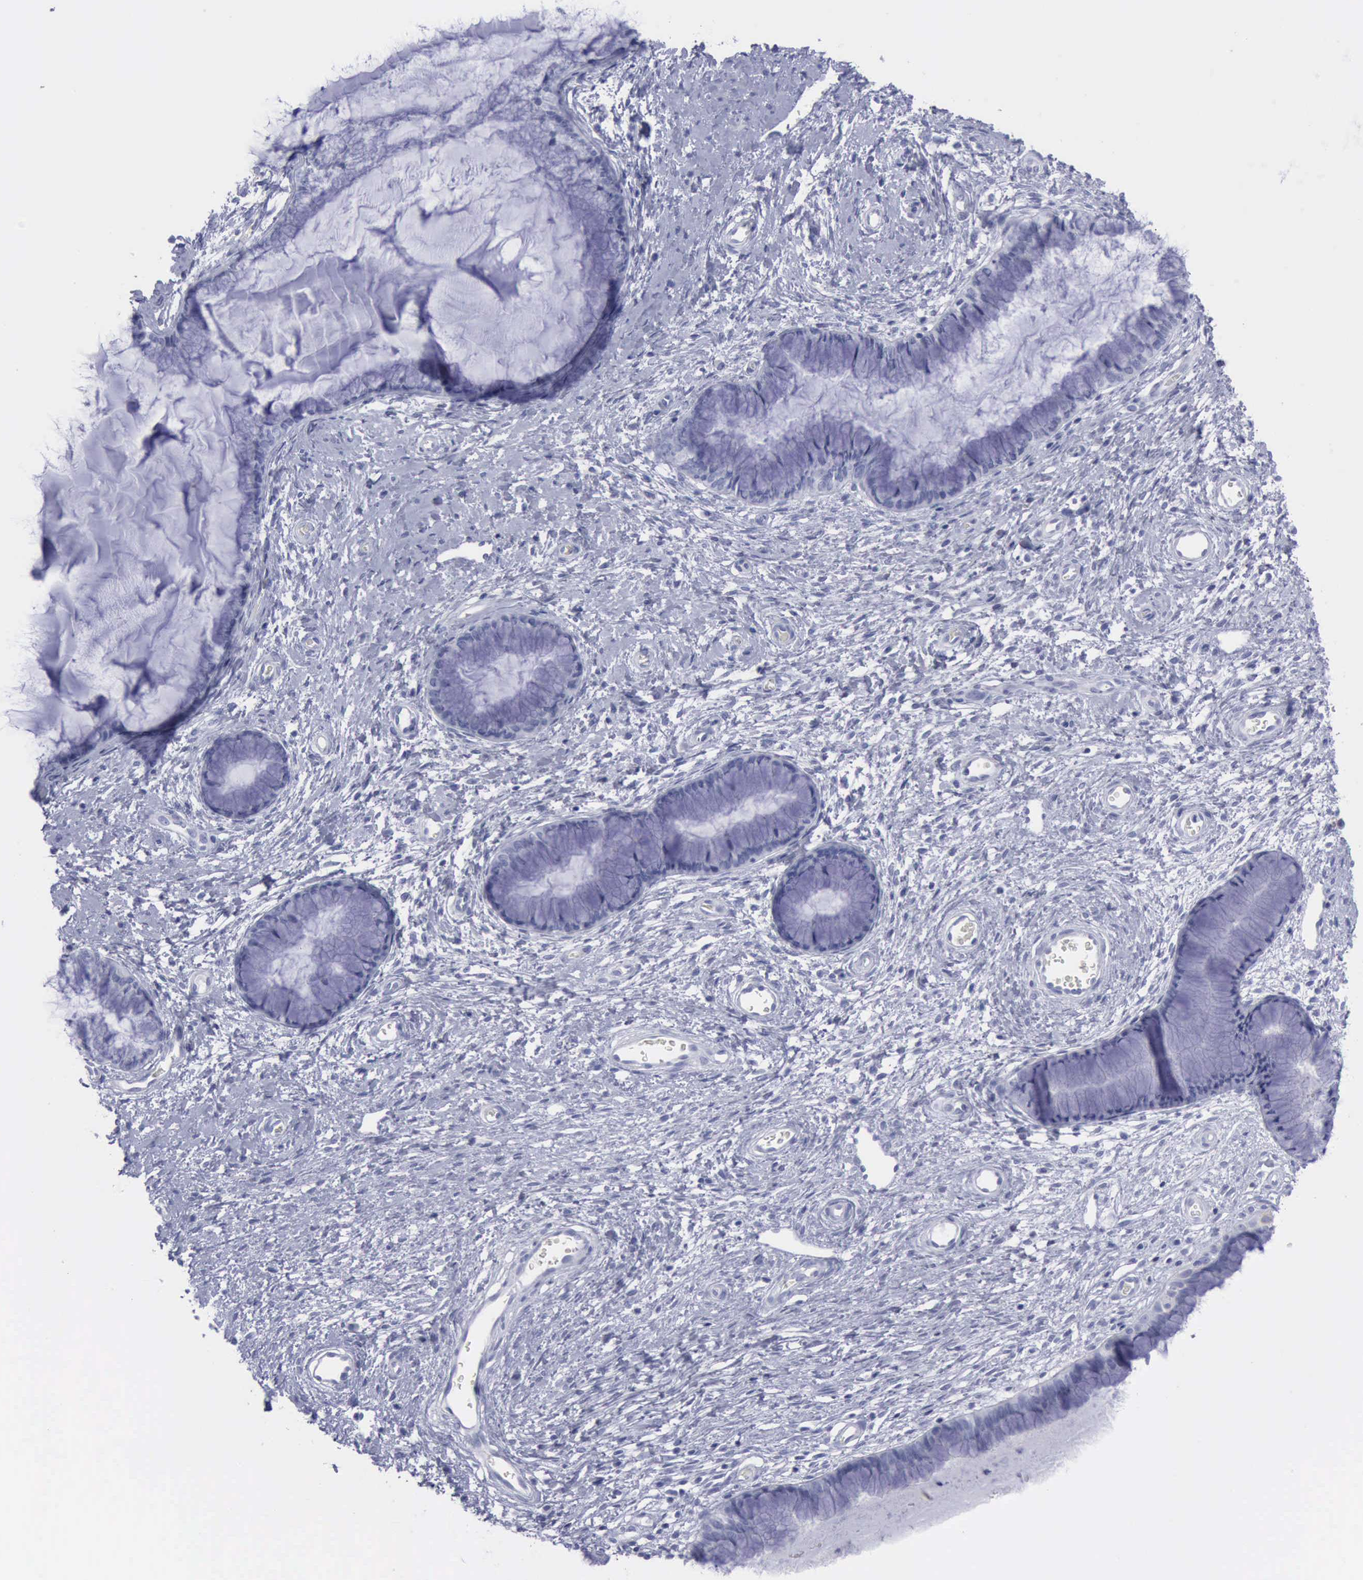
{"staining": {"intensity": "negative", "quantity": "none", "location": "none"}, "tissue": "cervix", "cell_type": "Glandular cells", "image_type": "normal", "snomed": [{"axis": "morphology", "description": "Normal tissue, NOS"}, {"axis": "topography", "description": "Cervix"}], "caption": "Photomicrograph shows no significant protein staining in glandular cells of normal cervix.", "gene": "KRT13", "patient": {"sex": "female", "age": 27}}